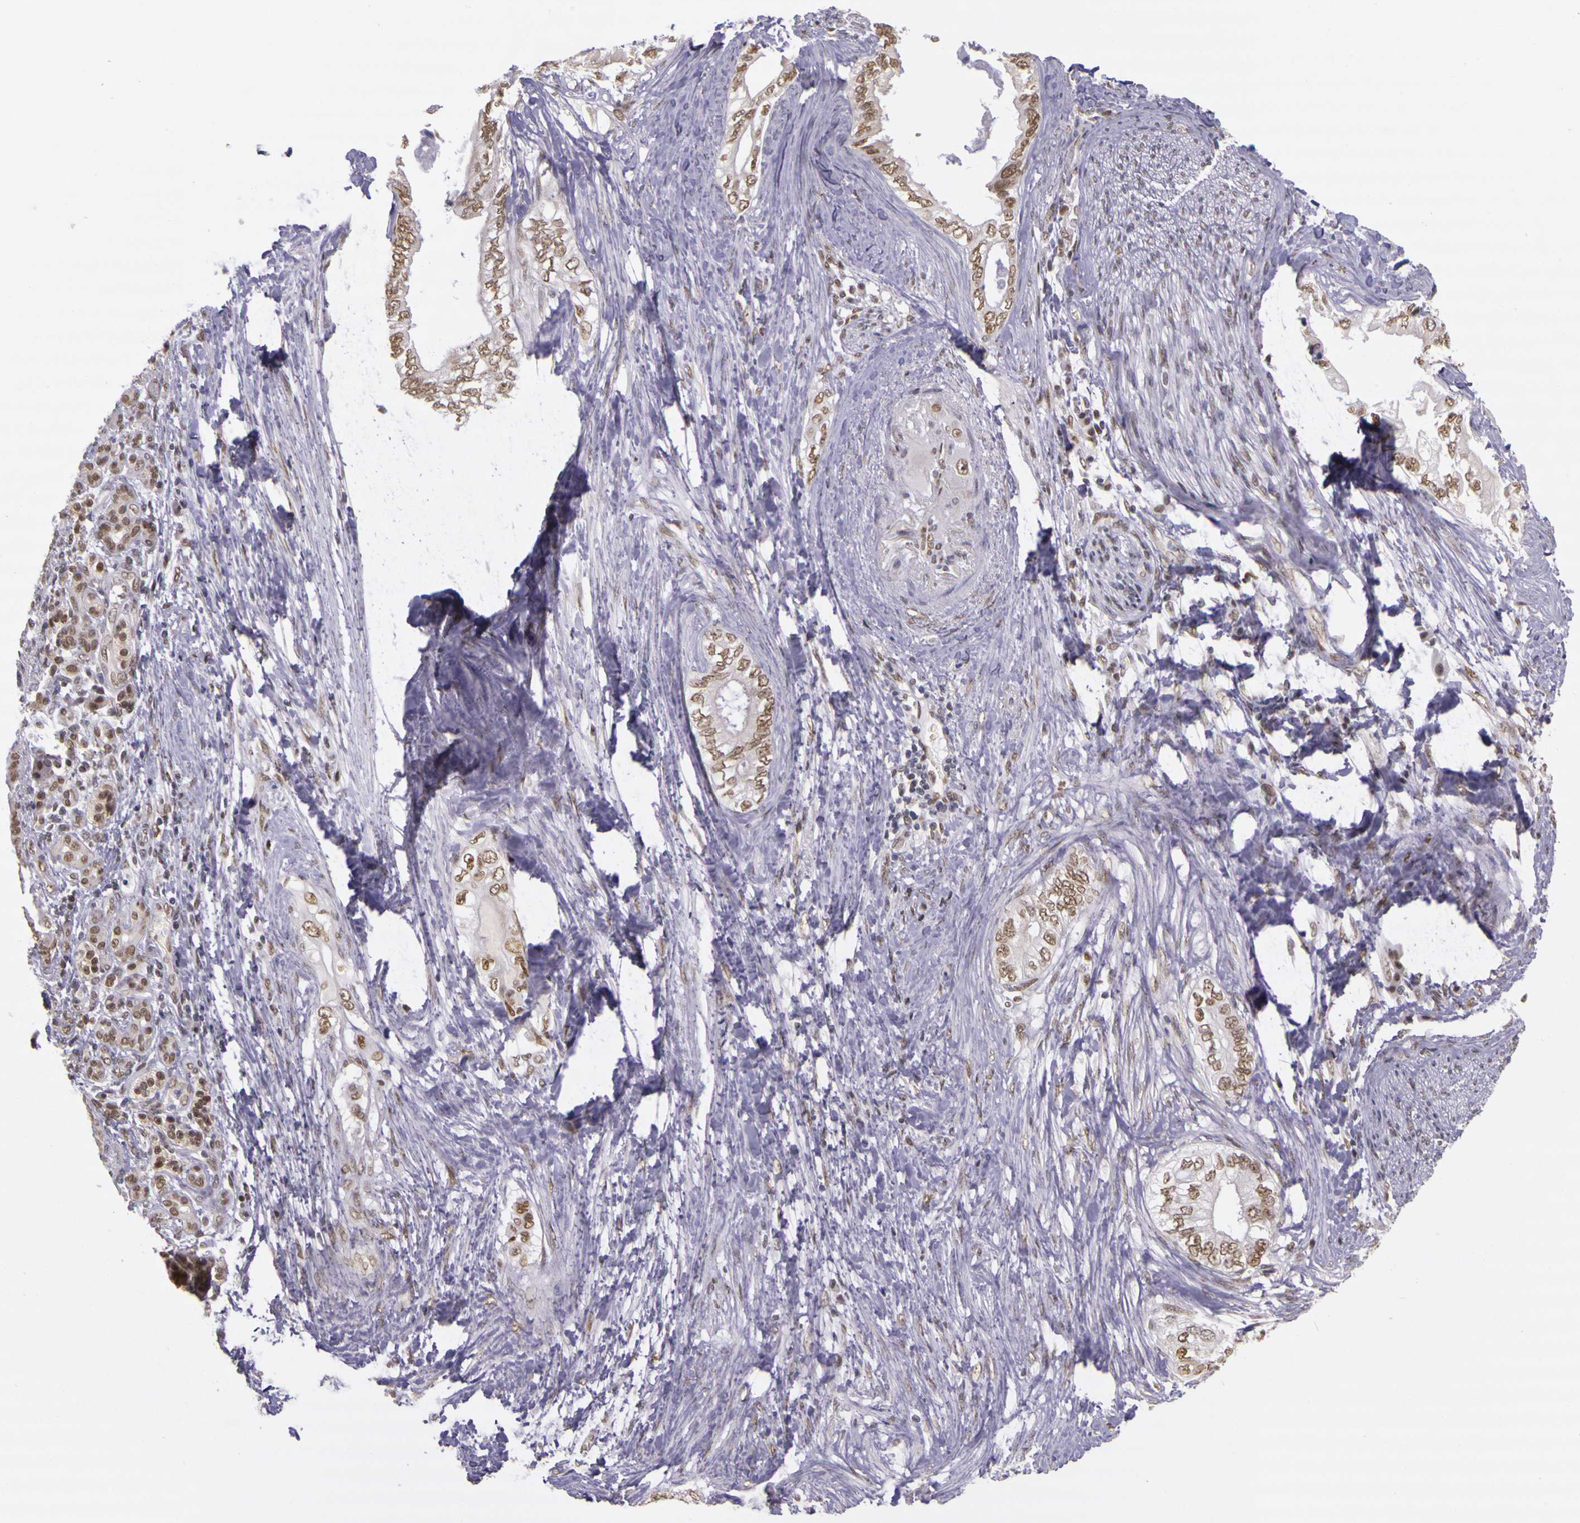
{"staining": {"intensity": "moderate", "quantity": ">75%", "location": "nuclear"}, "tissue": "pancreatic cancer", "cell_type": "Tumor cells", "image_type": "cancer", "snomed": [{"axis": "morphology", "description": "Adenocarcinoma, NOS"}, {"axis": "topography", "description": "Pancreas"}], "caption": "Tumor cells display medium levels of moderate nuclear positivity in about >75% of cells in adenocarcinoma (pancreatic).", "gene": "WDR13", "patient": {"sex": "female", "age": 66}}